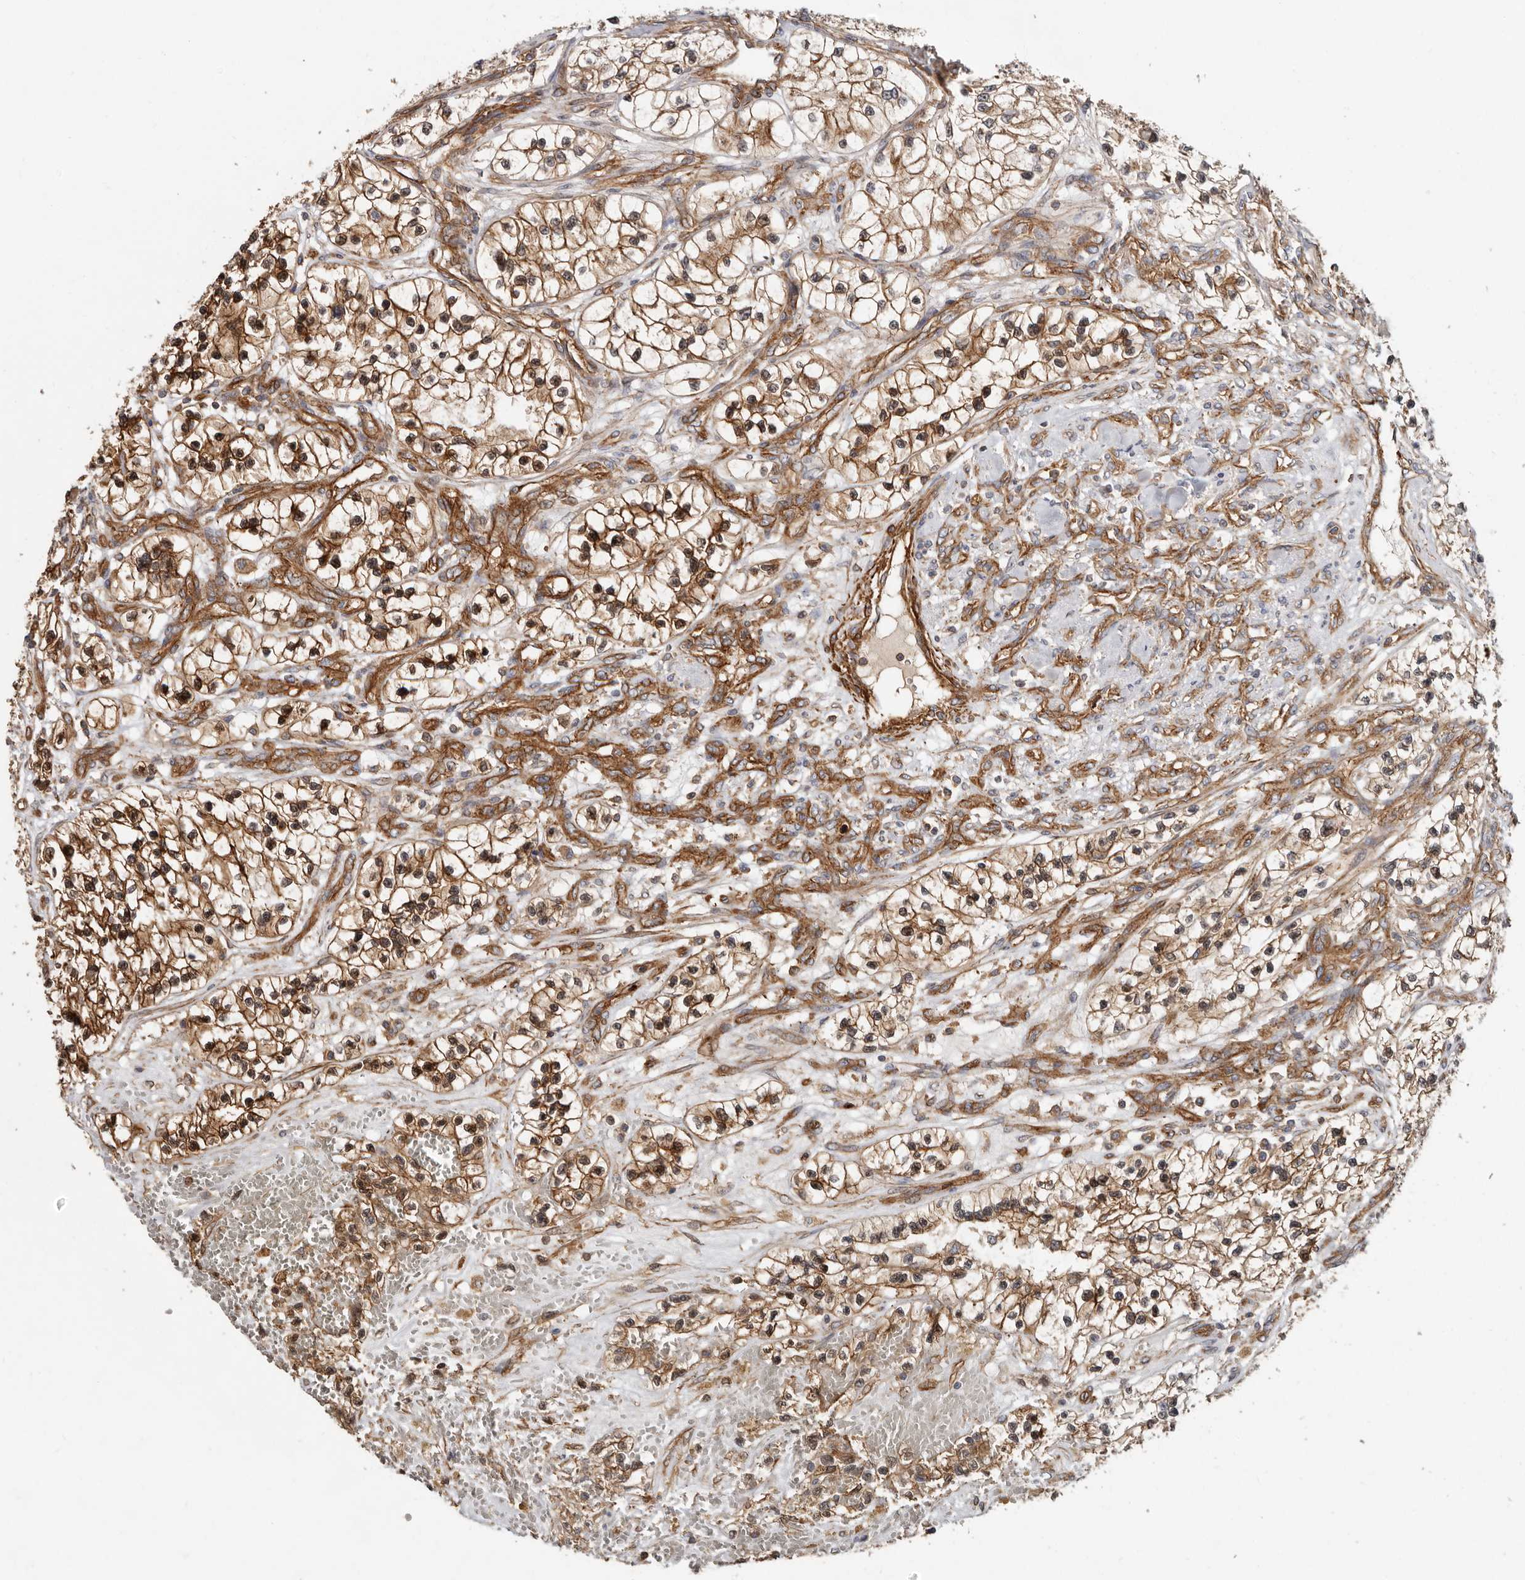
{"staining": {"intensity": "strong", "quantity": ">75%", "location": "cytoplasmic/membranous,nuclear"}, "tissue": "renal cancer", "cell_type": "Tumor cells", "image_type": "cancer", "snomed": [{"axis": "morphology", "description": "Adenocarcinoma, NOS"}, {"axis": "topography", "description": "Kidney"}], "caption": "This image demonstrates immunohistochemistry staining of renal cancer (adenocarcinoma), with high strong cytoplasmic/membranous and nuclear staining in about >75% of tumor cells.", "gene": "TMC7", "patient": {"sex": "female", "age": 57}}